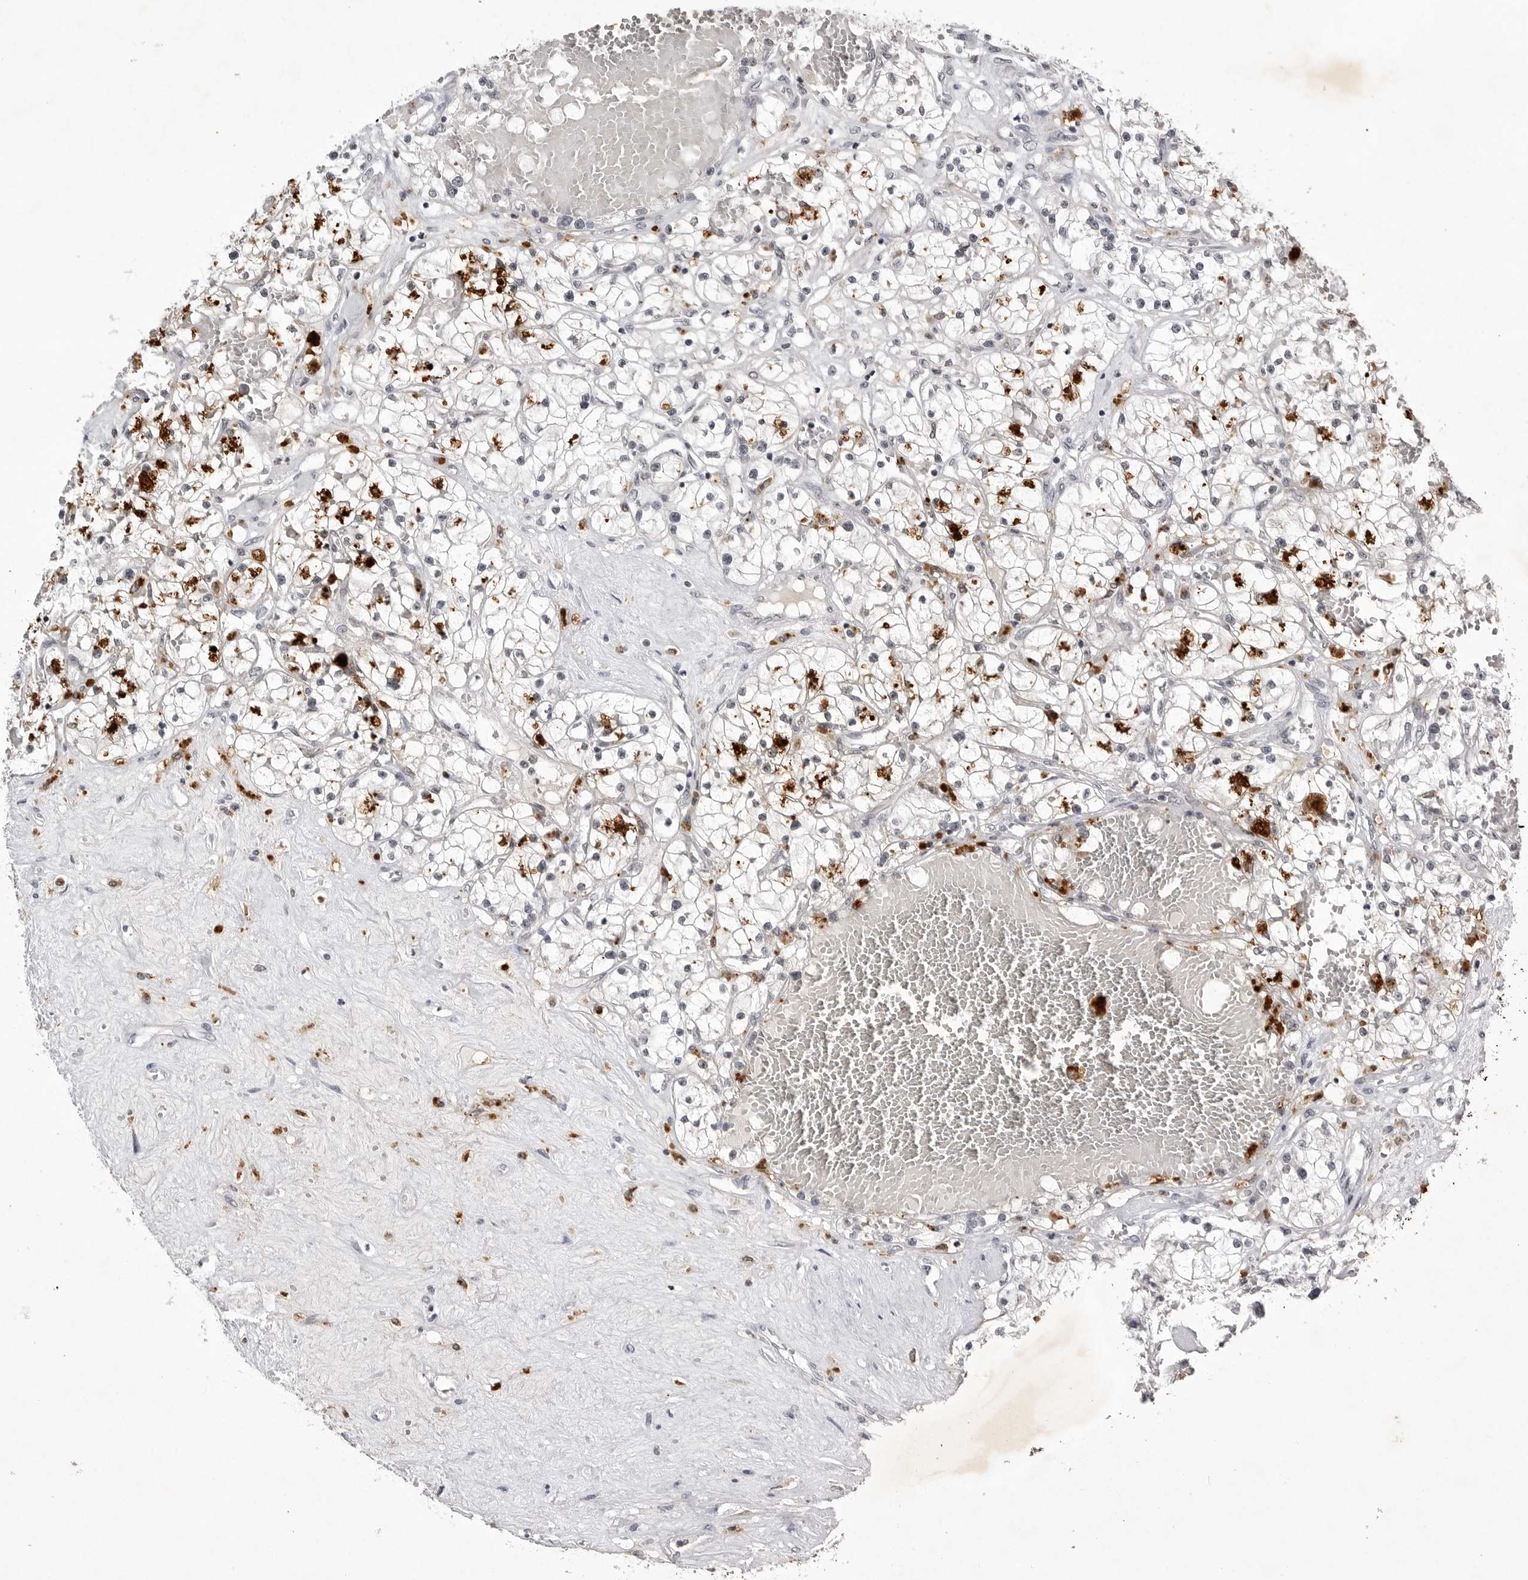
{"staining": {"intensity": "strong", "quantity": "<25%", "location": "cytoplasmic/membranous"}, "tissue": "renal cancer", "cell_type": "Tumor cells", "image_type": "cancer", "snomed": [{"axis": "morphology", "description": "Normal tissue, NOS"}, {"axis": "morphology", "description": "Adenocarcinoma, NOS"}, {"axis": "topography", "description": "Kidney"}], "caption": "Brown immunohistochemical staining in renal cancer (adenocarcinoma) shows strong cytoplasmic/membranous positivity in approximately <25% of tumor cells.", "gene": "RRM1", "patient": {"sex": "male", "age": 68}}